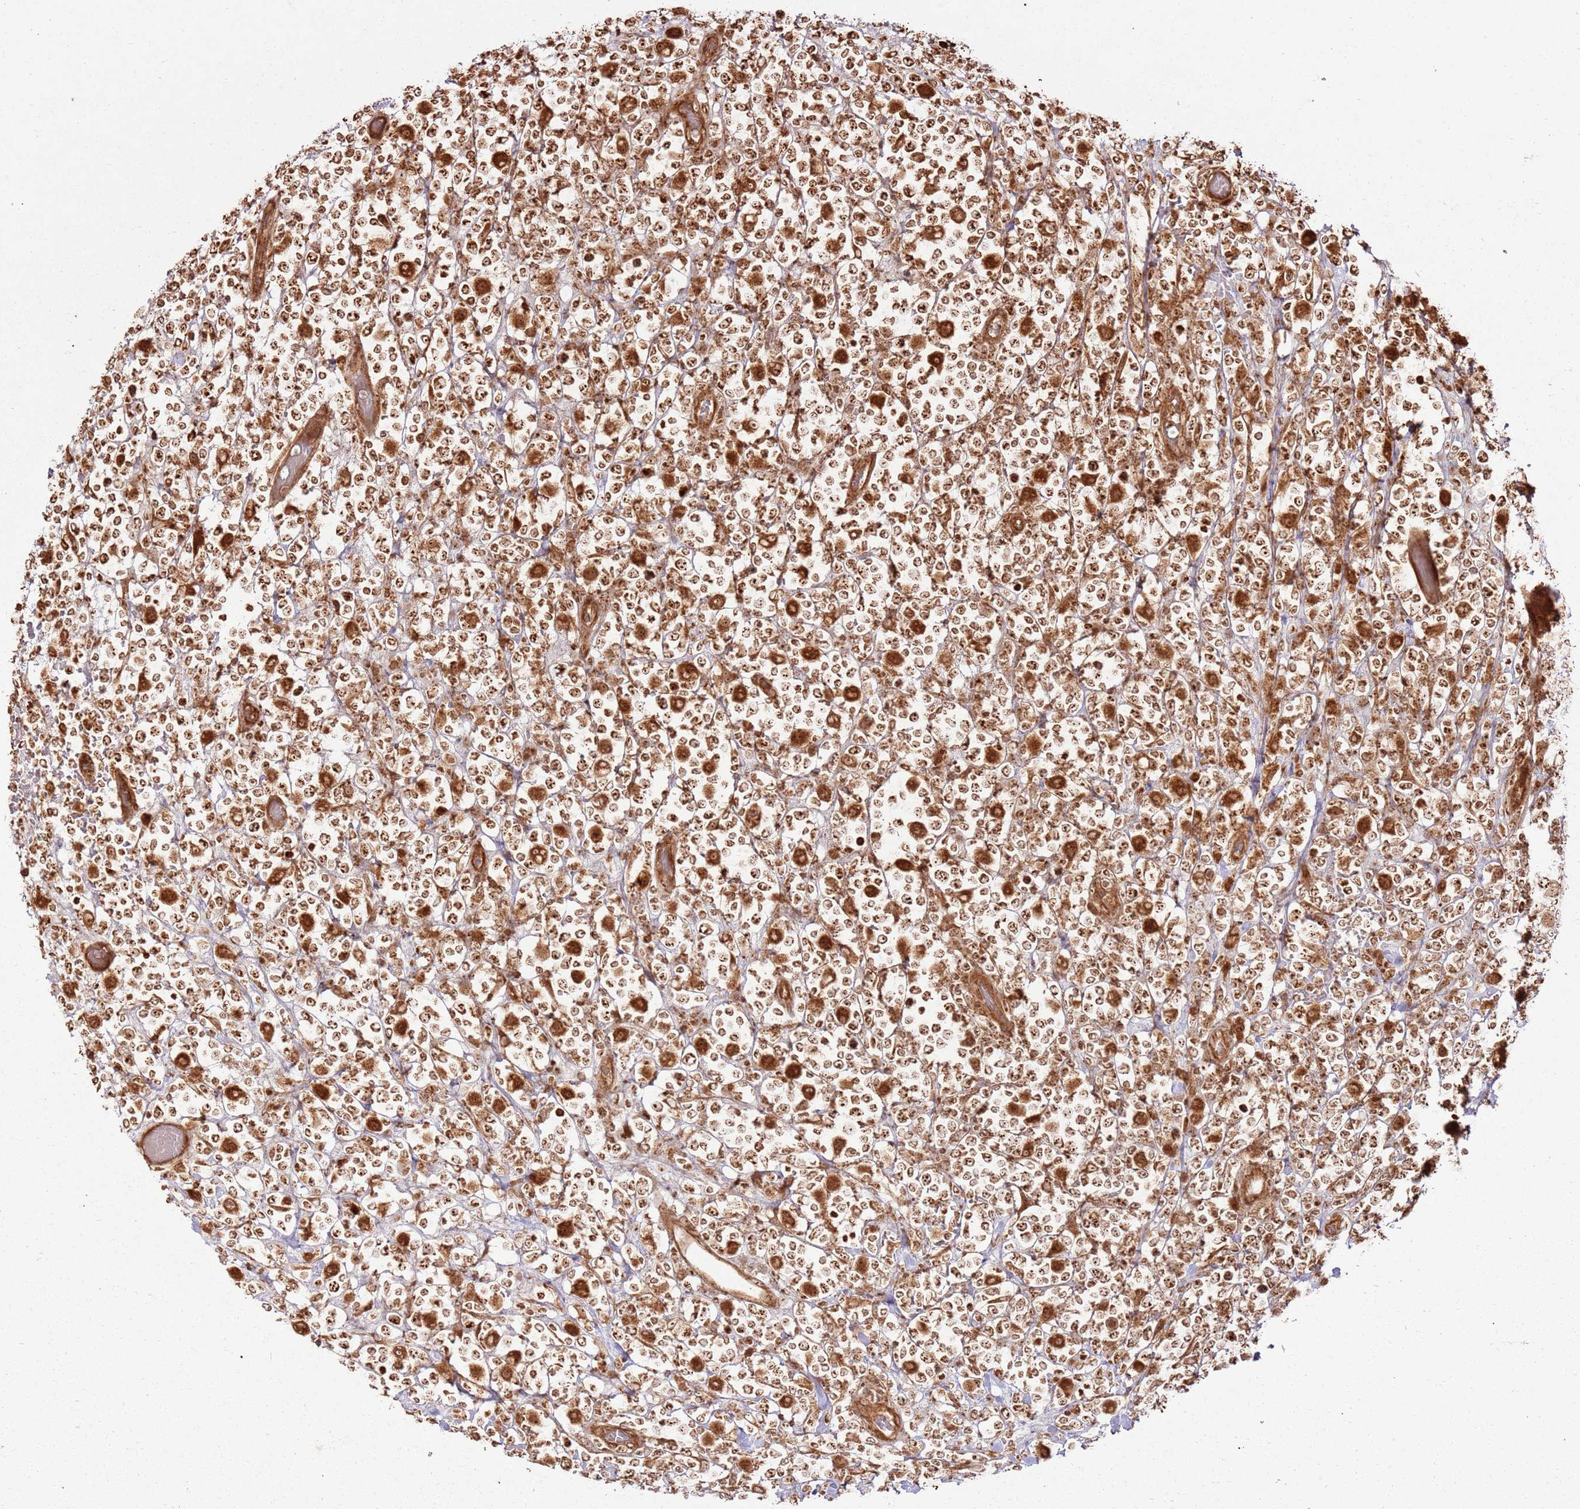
{"staining": {"intensity": "strong", "quantity": ">75%", "location": "cytoplasmic/membranous,nuclear"}, "tissue": "lymphoma", "cell_type": "Tumor cells", "image_type": "cancer", "snomed": [{"axis": "morphology", "description": "Malignant lymphoma, non-Hodgkin's type, High grade"}, {"axis": "topography", "description": "Colon"}], "caption": "Protein staining of lymphoma tissue exhibits strong cytoplasmic/membranous and nuclear staining in about >75% of tumor cells.", "gene": "TBC1D13", "patient": {"sex": "female", "age": 53}}